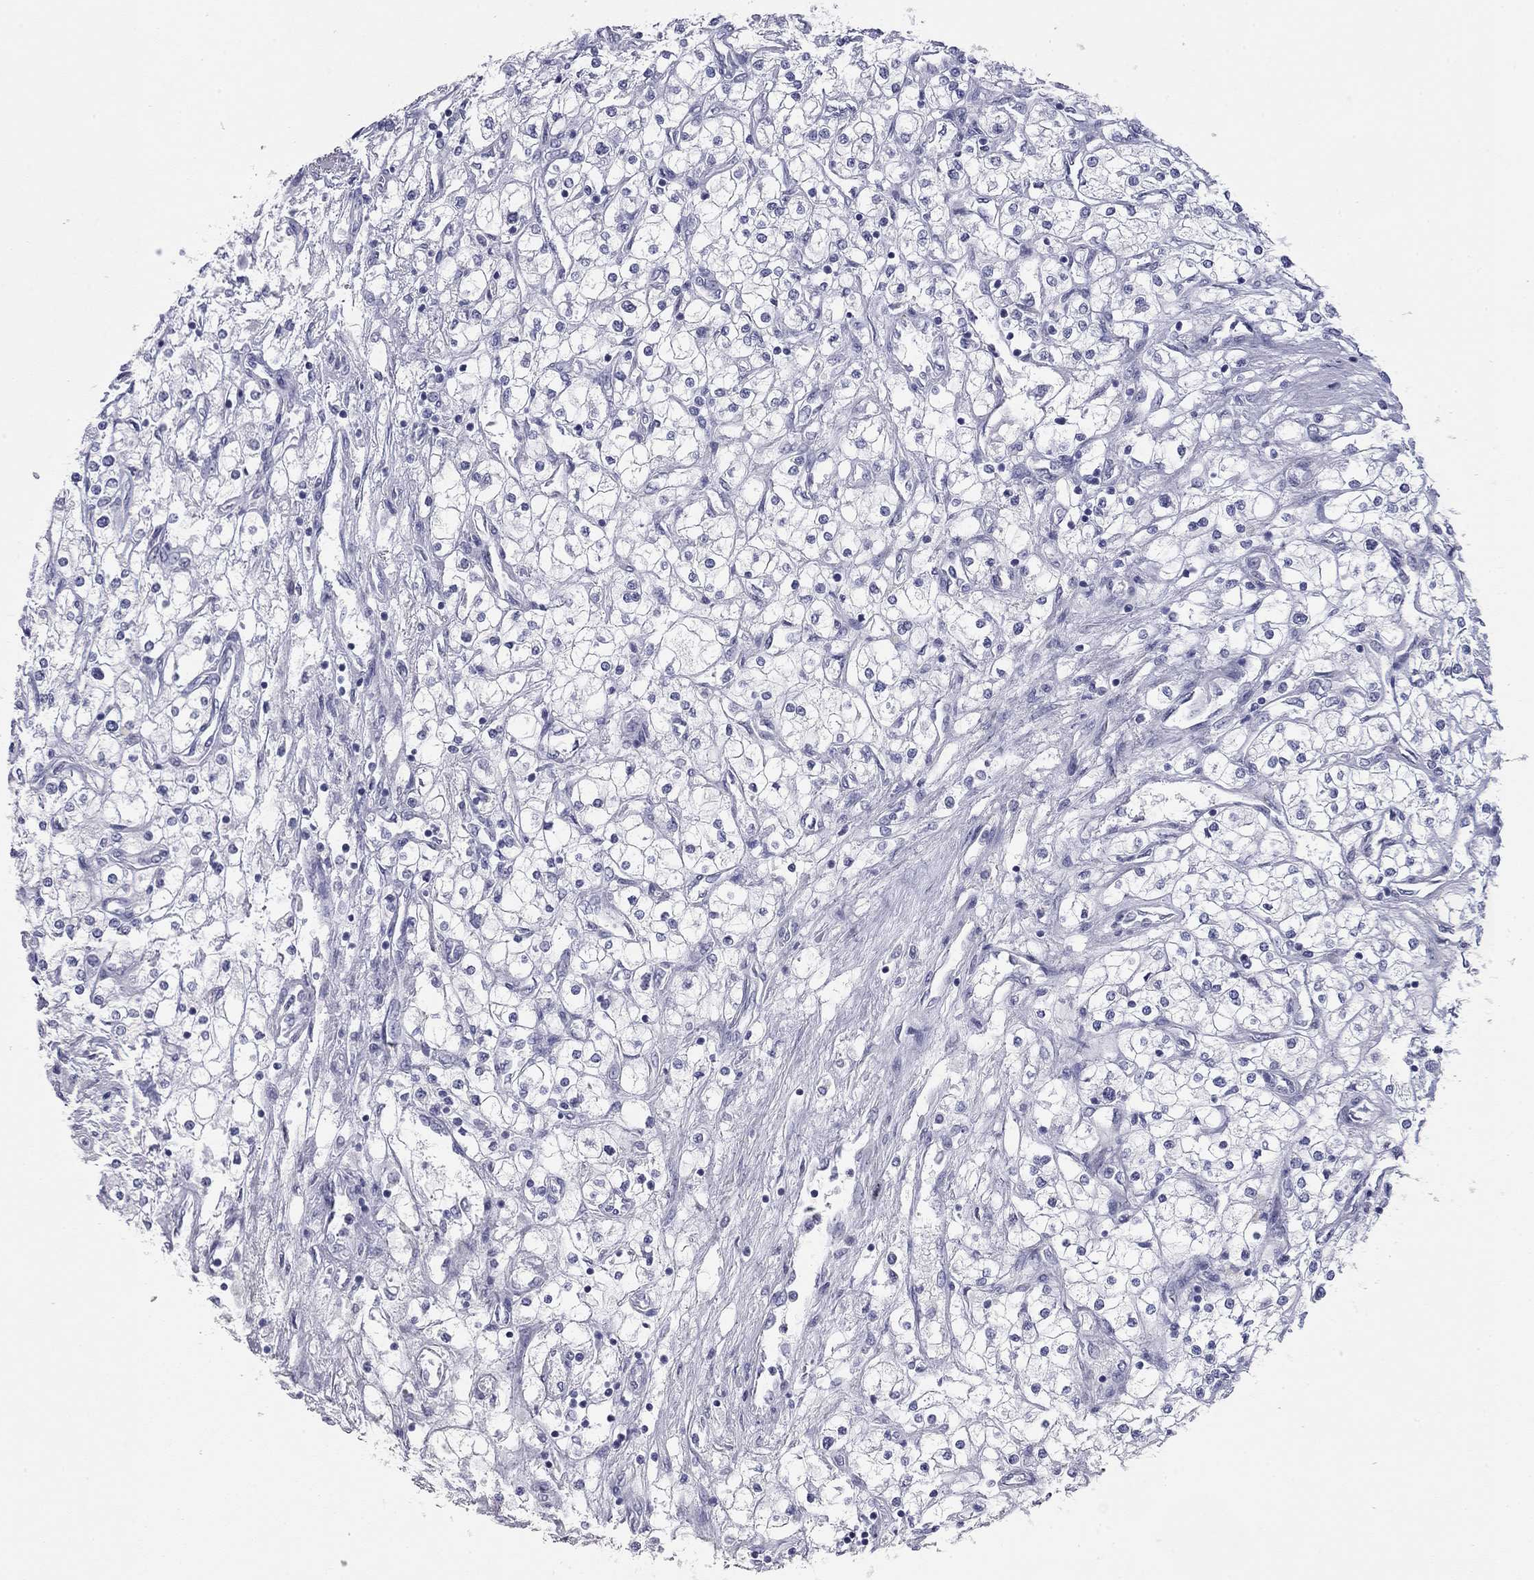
{"staining": {"intensity": "negative", "quantity": "none", "location": "none"}, "tissue": "renal cancer", "cell_type": "Tumor cells", "image_type": "cancer", "snomed": [{"axis": "morphology", "description": "Adenocarcinoma, NOS"}, {"axis": "topography", "description": "Kidney"}], "caption": "This is a micrograph of immunohistochemistry (IHC) staining of renal cancer (adenocarcinoma), which shows no positivity in tumor cells. The staining was performed using DAB to visualize the protein expression in brown, while the nuclei were stained in blue with hematoxylin (Magnification: 20x).", "gene": "AK8", "patient": {"sex": "male", "age": 80}}